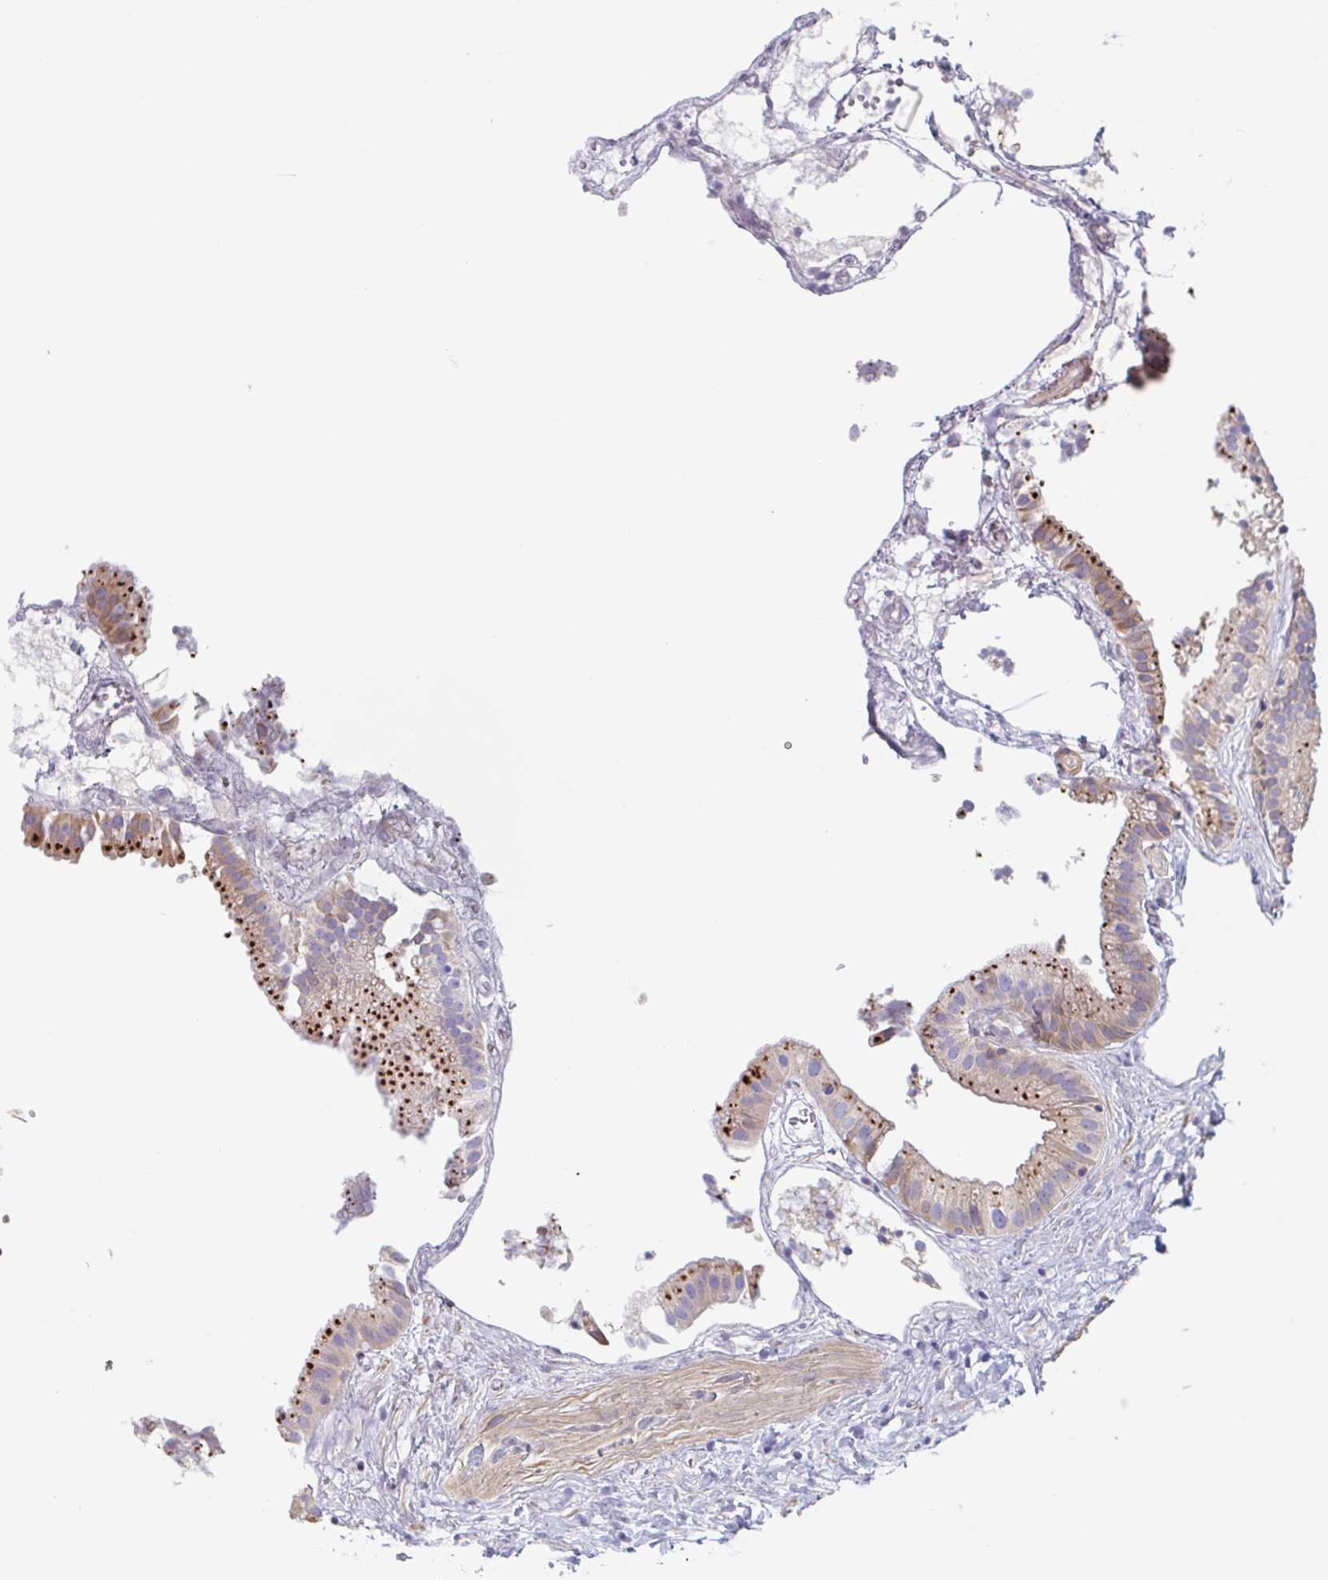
{"staining": {"intensity": "moderate", "quantity": ">75%", "location": "cytoplasmic/membranous"}, "tissue": "gallbladder", "cell_type": "Glandular cells", "image_type": "normal", "snomed": [{"axis": "morphology", "description": "Normal tissue, NOS"}, {"axis": "topography", "description": "Gallbladder"}], "caption": "Glandular cells exhibit medium levels of moderate cytoplasmic/membranous expression in approximately >75% of cells in benign gallbladder. The staining was performed using DAB to visualize the protein expression in brown, while the nuclei were stained in blue with hematoxylin (Magnification: 20x).", "gene": "LENG9", "patient": {"sex": "female", "age": 63}}